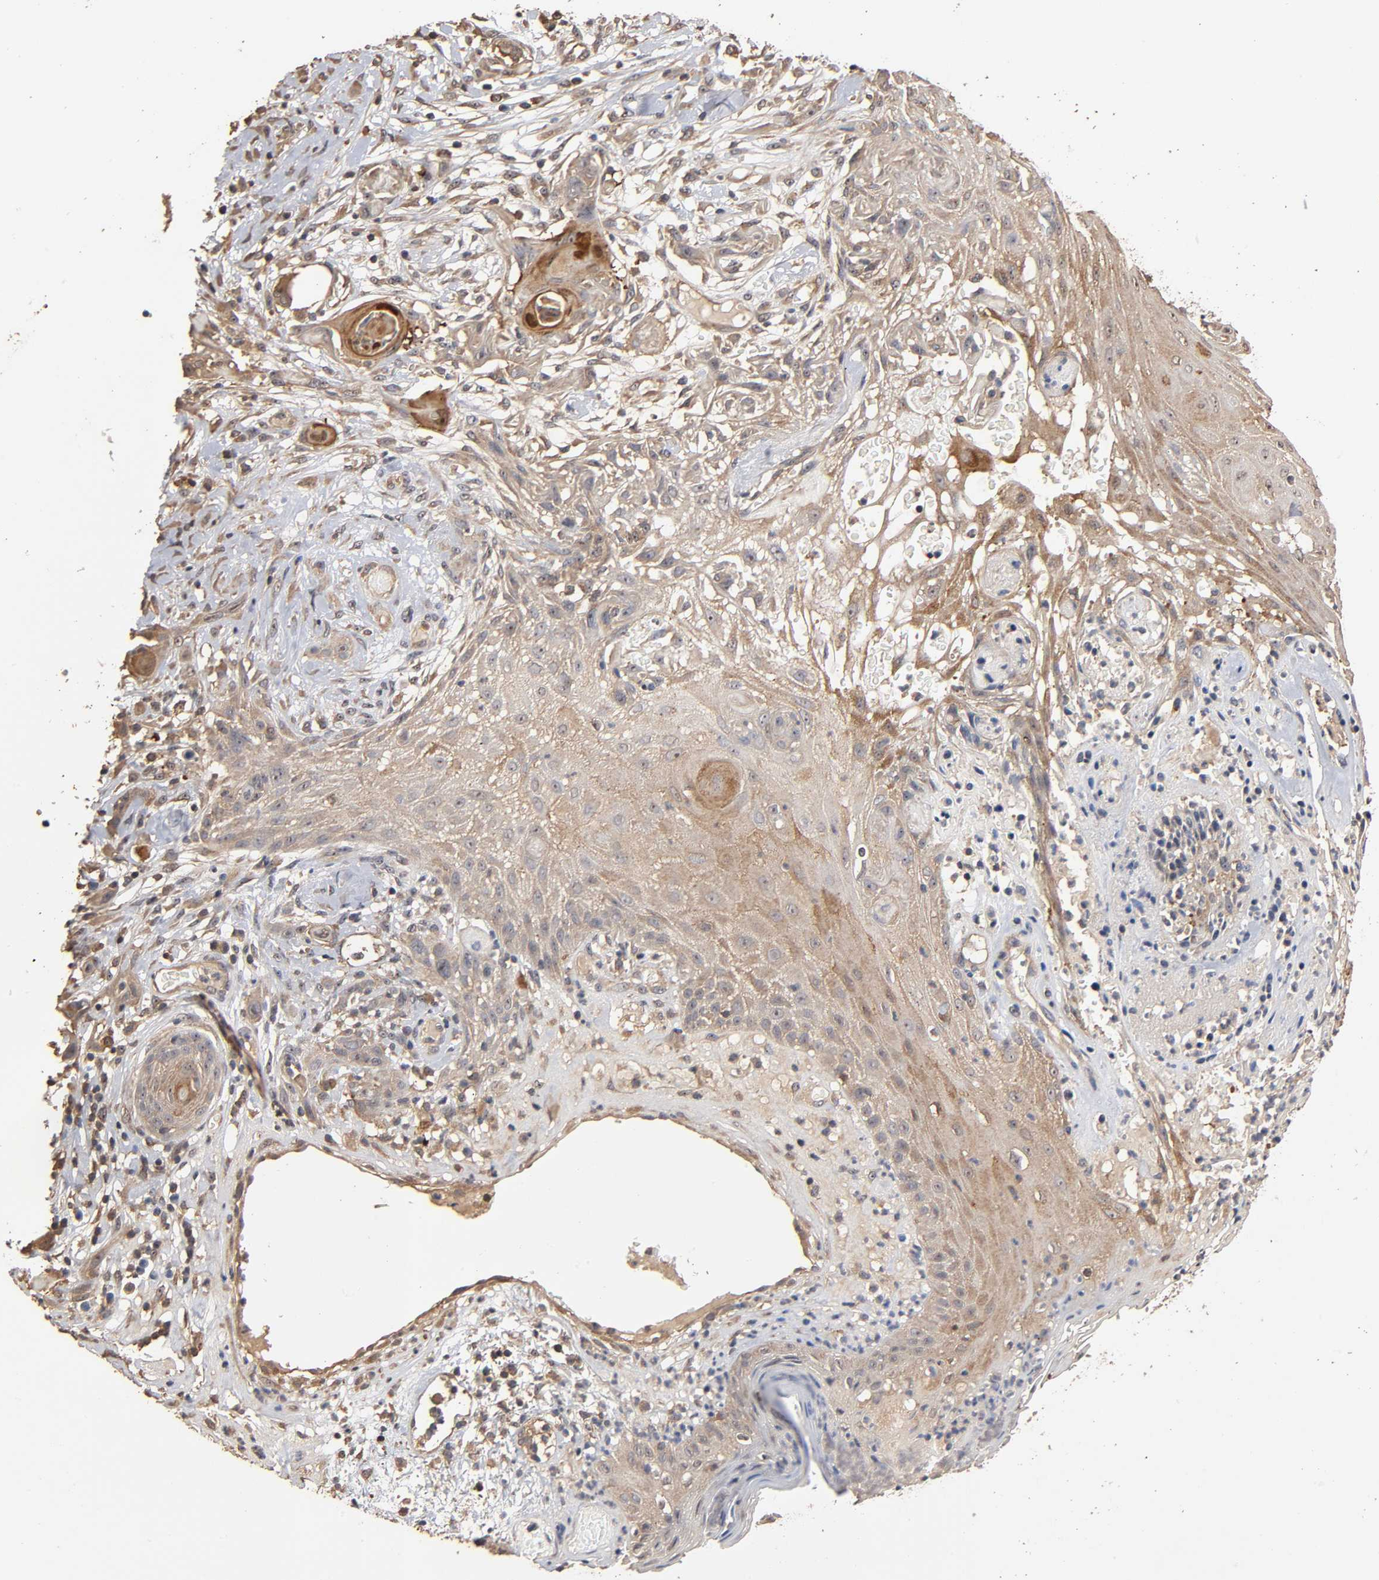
{"staining": {"intensity": "weak", "quantity": ">75%", "location": "cytoplasmic/membranous"}, "tissue": "skin cancer", "cell_type": "Tumor cells", "image_type": "cancer", "snomed": [{"axis": "morphology", "description": "Normal tissue, NOS"}, {"axis": "morphology", "description": "Squamous cell carcinoma, NOS"}, {"axis": "topography", "description": "Skin"}], "caption": "Approximately >75% of tumor cells in skin squamous cell carcinoma exhibit weak cytoplasmic/membranous protein staining as visualized by brown immunohistochemical staining.", "gene": "ARHGEF7", "patient": {"sex": "female", "age": 59}}